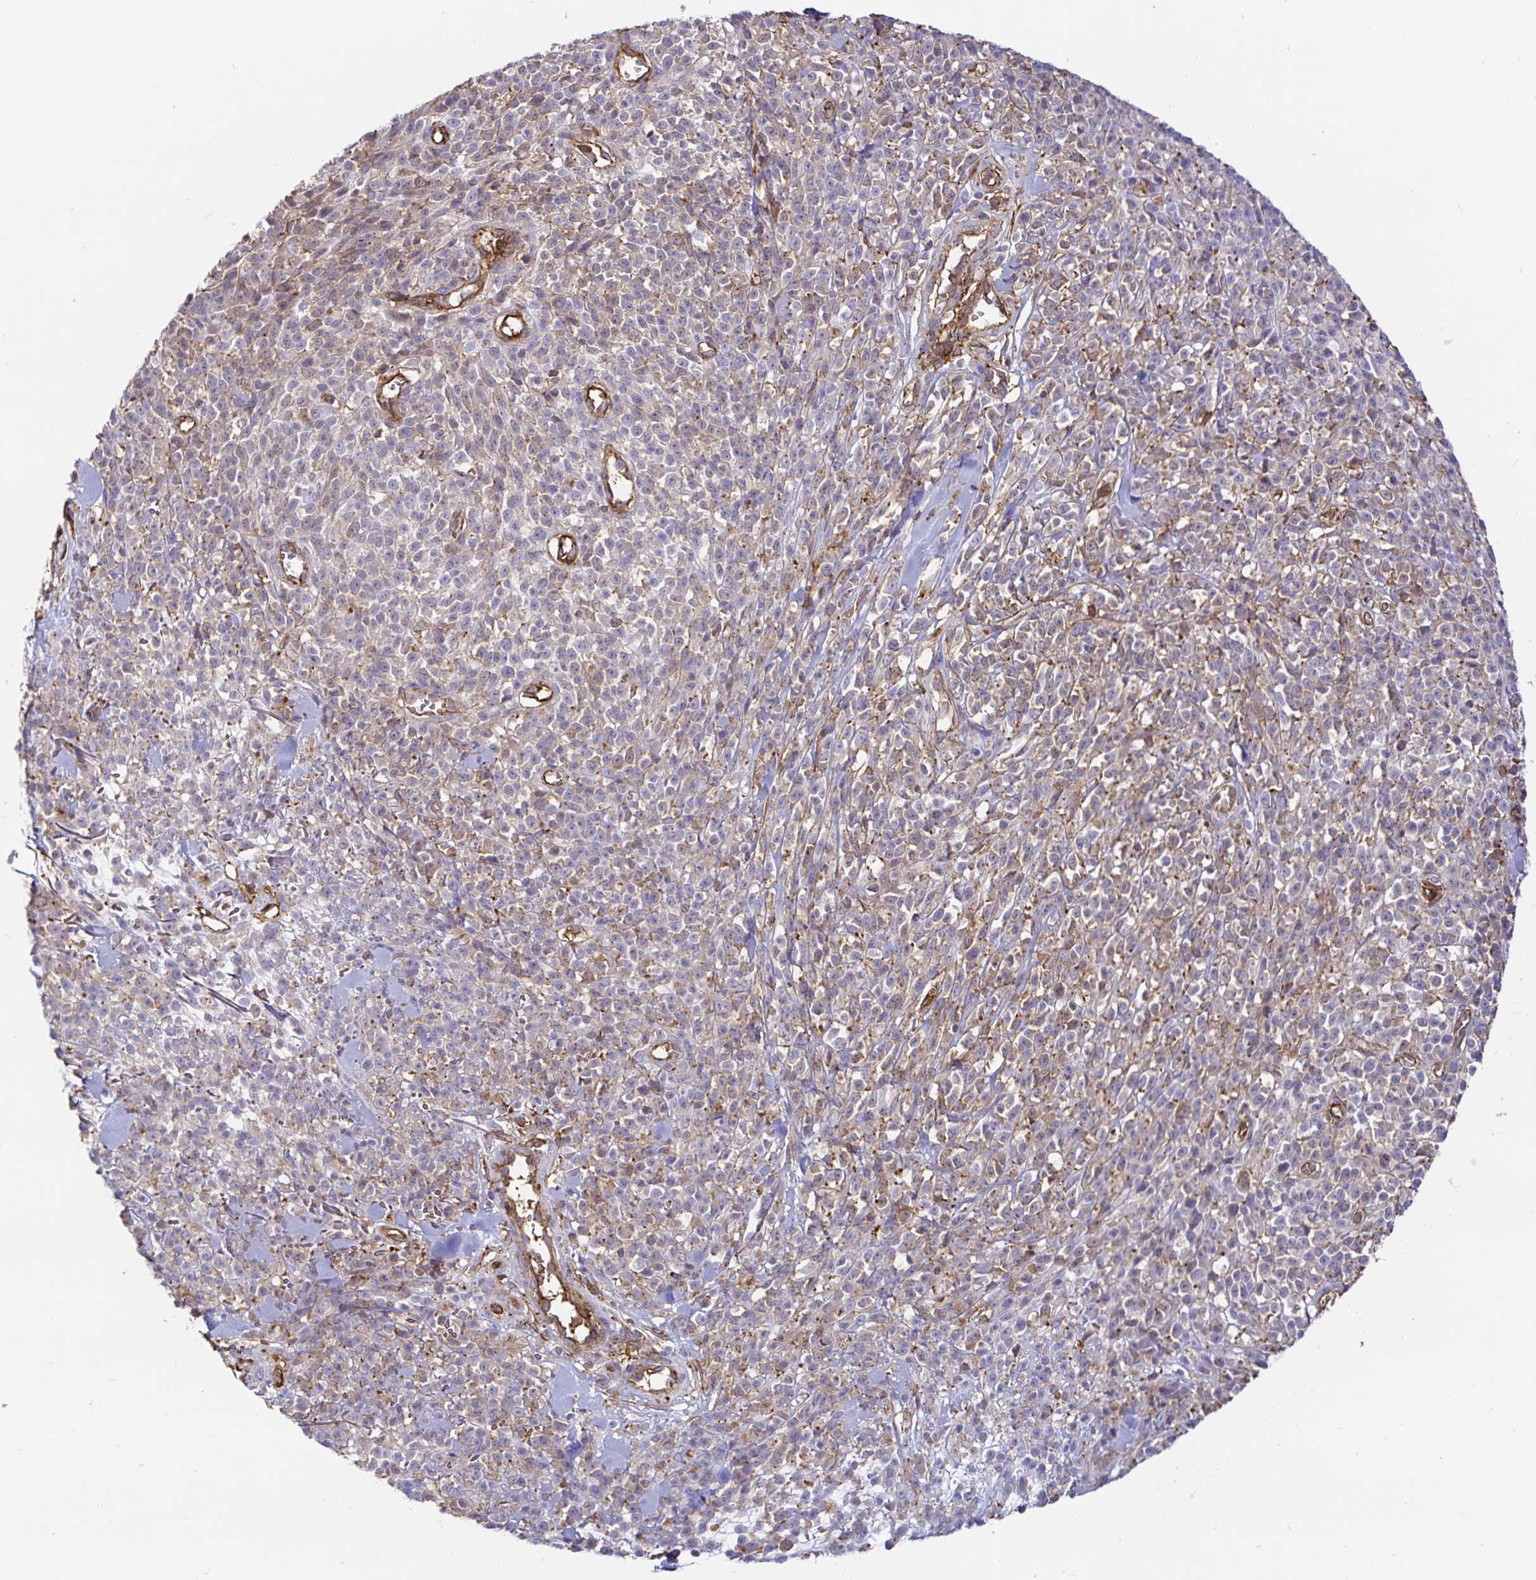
{"staining": {"intensity": "moderate", "quantity": "25%-75%", "location": "cytoplasmic/membranous"}, "tissue": "melanoma", "cell_type": "Tumor cells", "image_type": "cancer", "snomed": [{"axis": "morphology", "description": "Malignant melanoma, NOS"}, {"axis": "topography", "description": "Skin"}, {"axis": "topography", "description": "Skin of trunk"}], "caption": "Immunohistochemical staining of human malignant melanoma shows medium levels of moderate cytoplasmic/membranous positivity in about 25%-75% of tumor cells.", "gene": "ANXA2", "patient": {"sex": "male", "age": 74}}